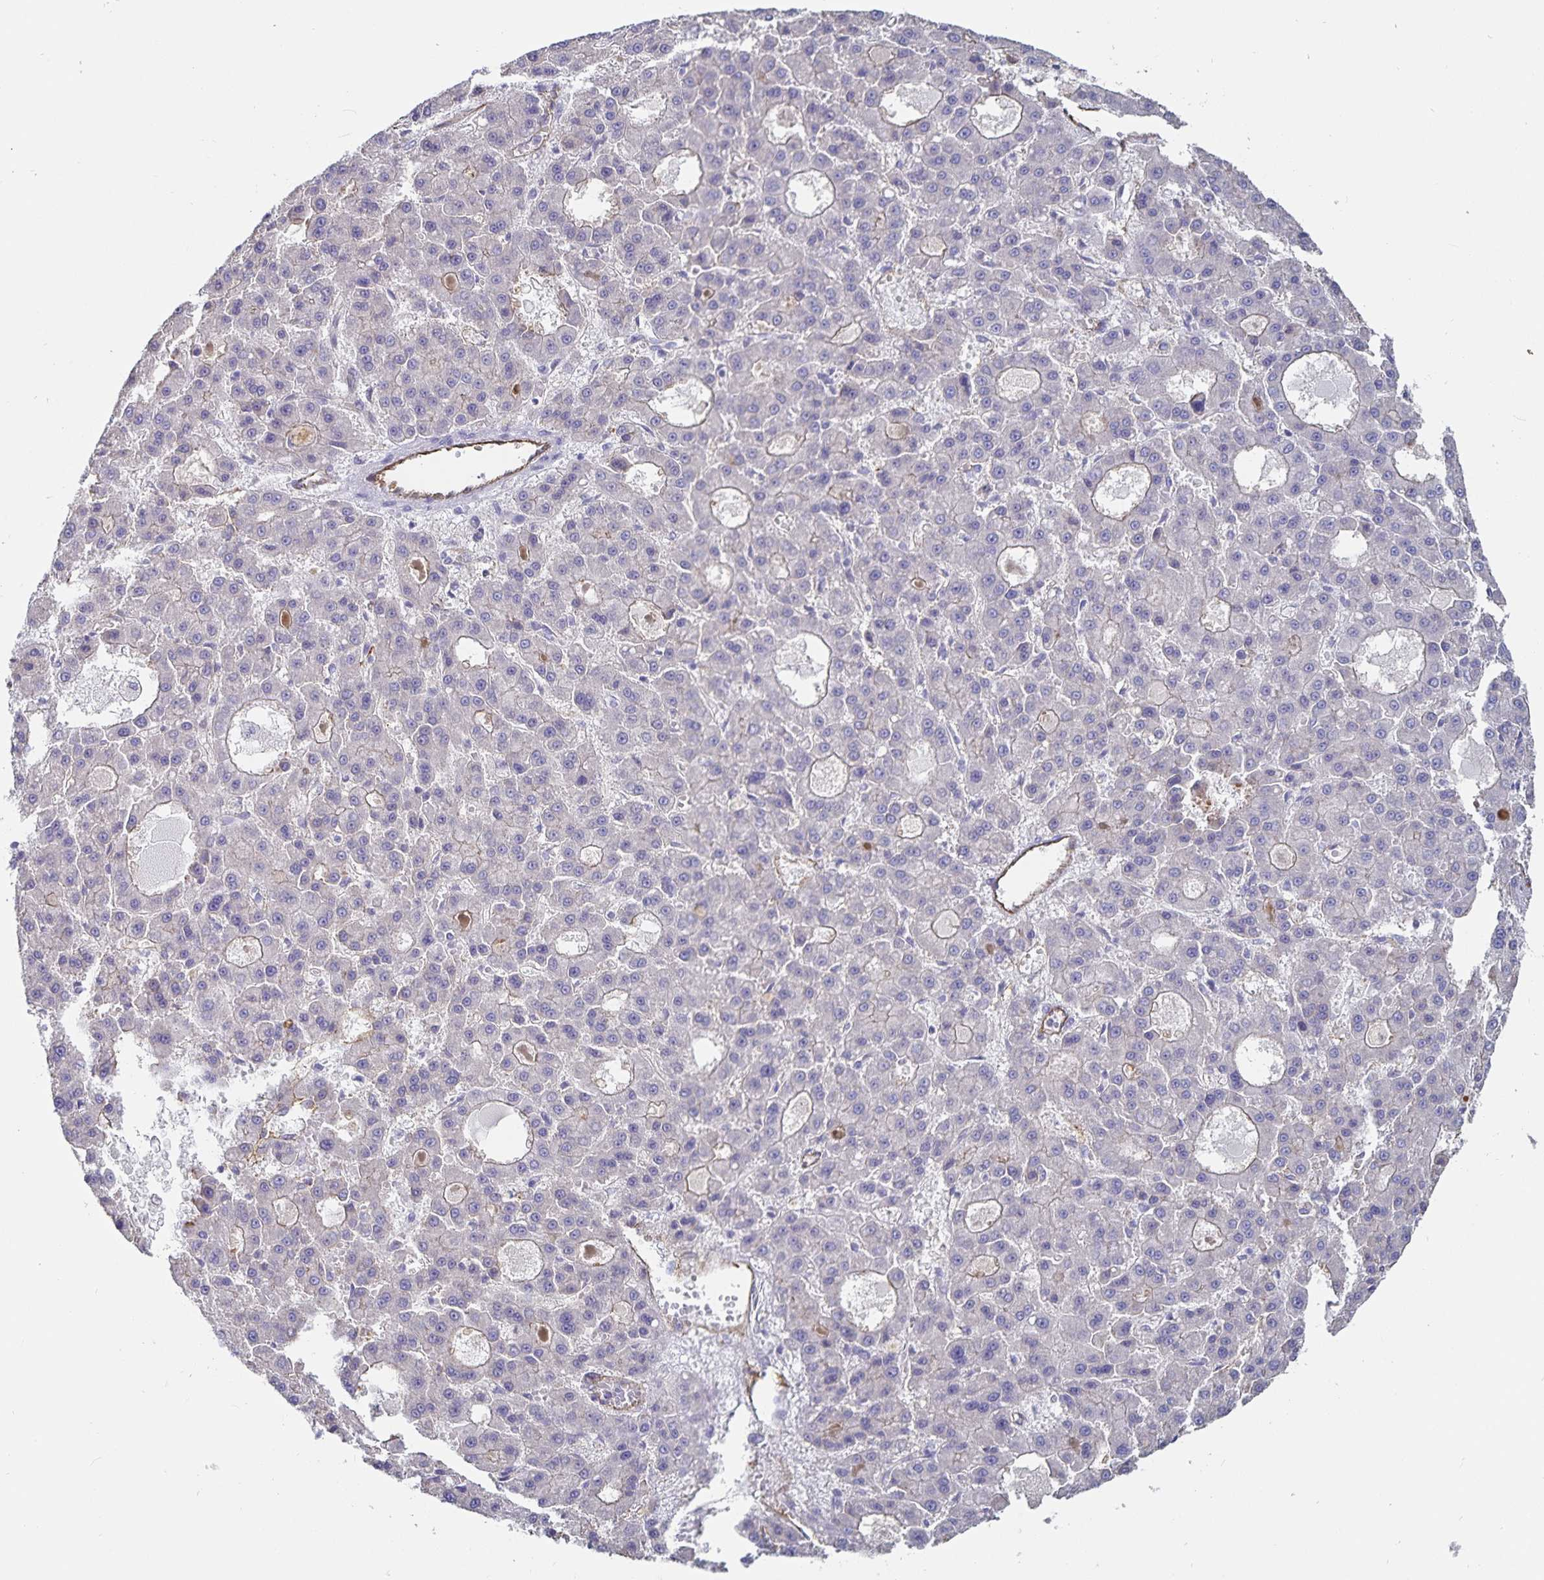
{"staining": {"intensity": "negative", "quantity": "none", "location": "none"}, "tissue": "liver cancer", "cell_type": "Tumor cells", "image_type": "cancer", "snomed": [{"axis": "morphology", "description": "Carcinoma, Hepatocellular, NOS"}, {"axis": "topography", "description": "Liver"}], "caption": "The photomicrograph demonstrates no staining of tumor cells in liver cancer.", "gene": "SSTR1", "patient": {"sex": "male", "age": 70}}